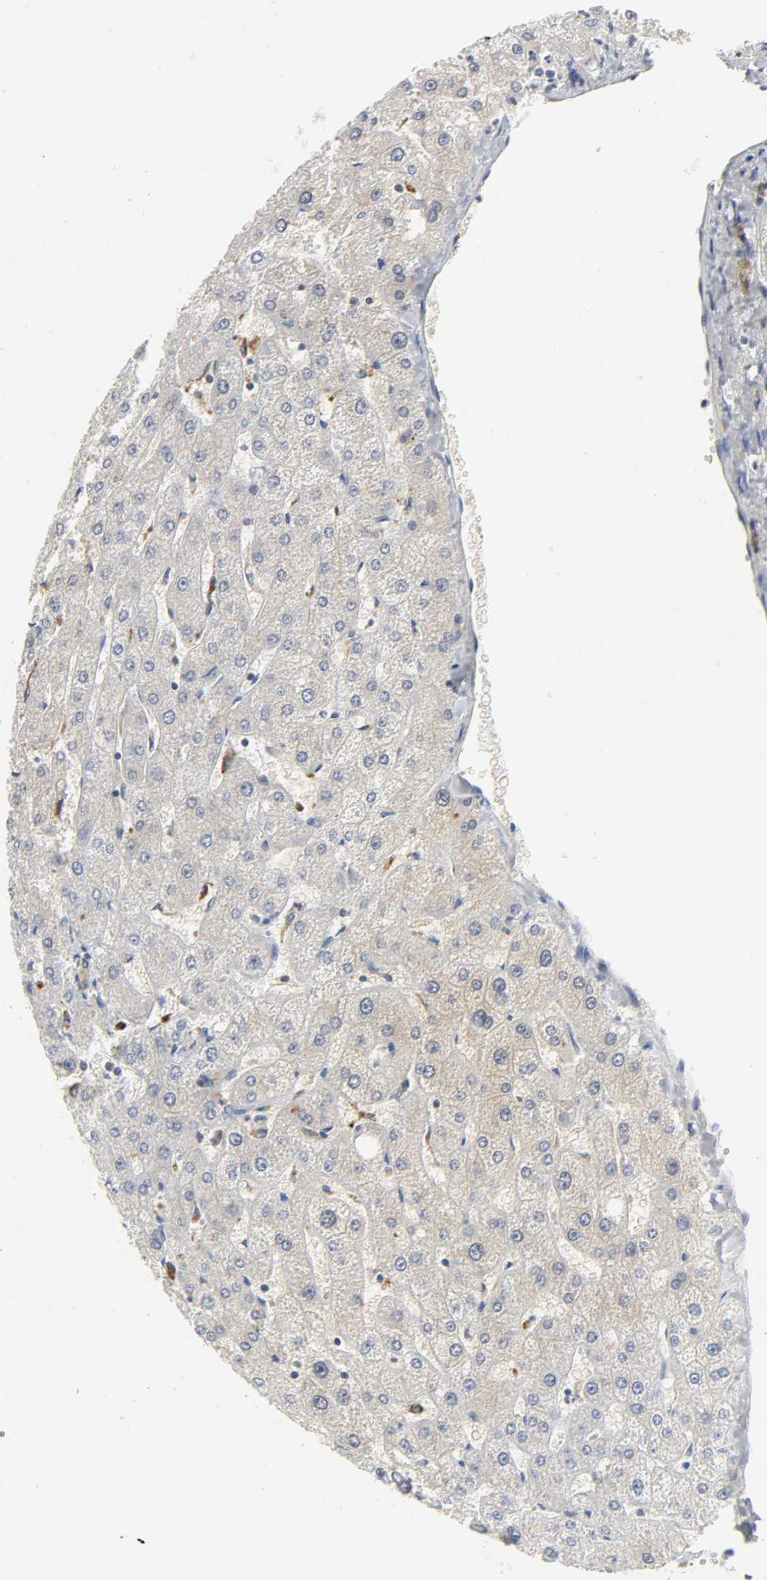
{"staining": {"intensity": "moderate", "quantity": ">75%", "location": "cytoplasmic/membranous"}, "tissue": "liver", "cell_type": "Cholangiocytes", "image_type": "normal", "snomed": [{"axis": "morphology", "description": "Normal tissue, NOS"}, {"axis": "topography", "description": "Liver"}], "caption": "Protein expression analysis of benign liver exhibits moderate cytoplasmic/membranous staining in approximately >75% of cholangiocytes. The staining is performed using DAB (3,3'-diaminobenzidine) brown chromogen to label protein expression. The nuclei are counter-stained blue using hematoxylin.", "gene": "MIF", "patient": {"sex": "male", "age": 67}}